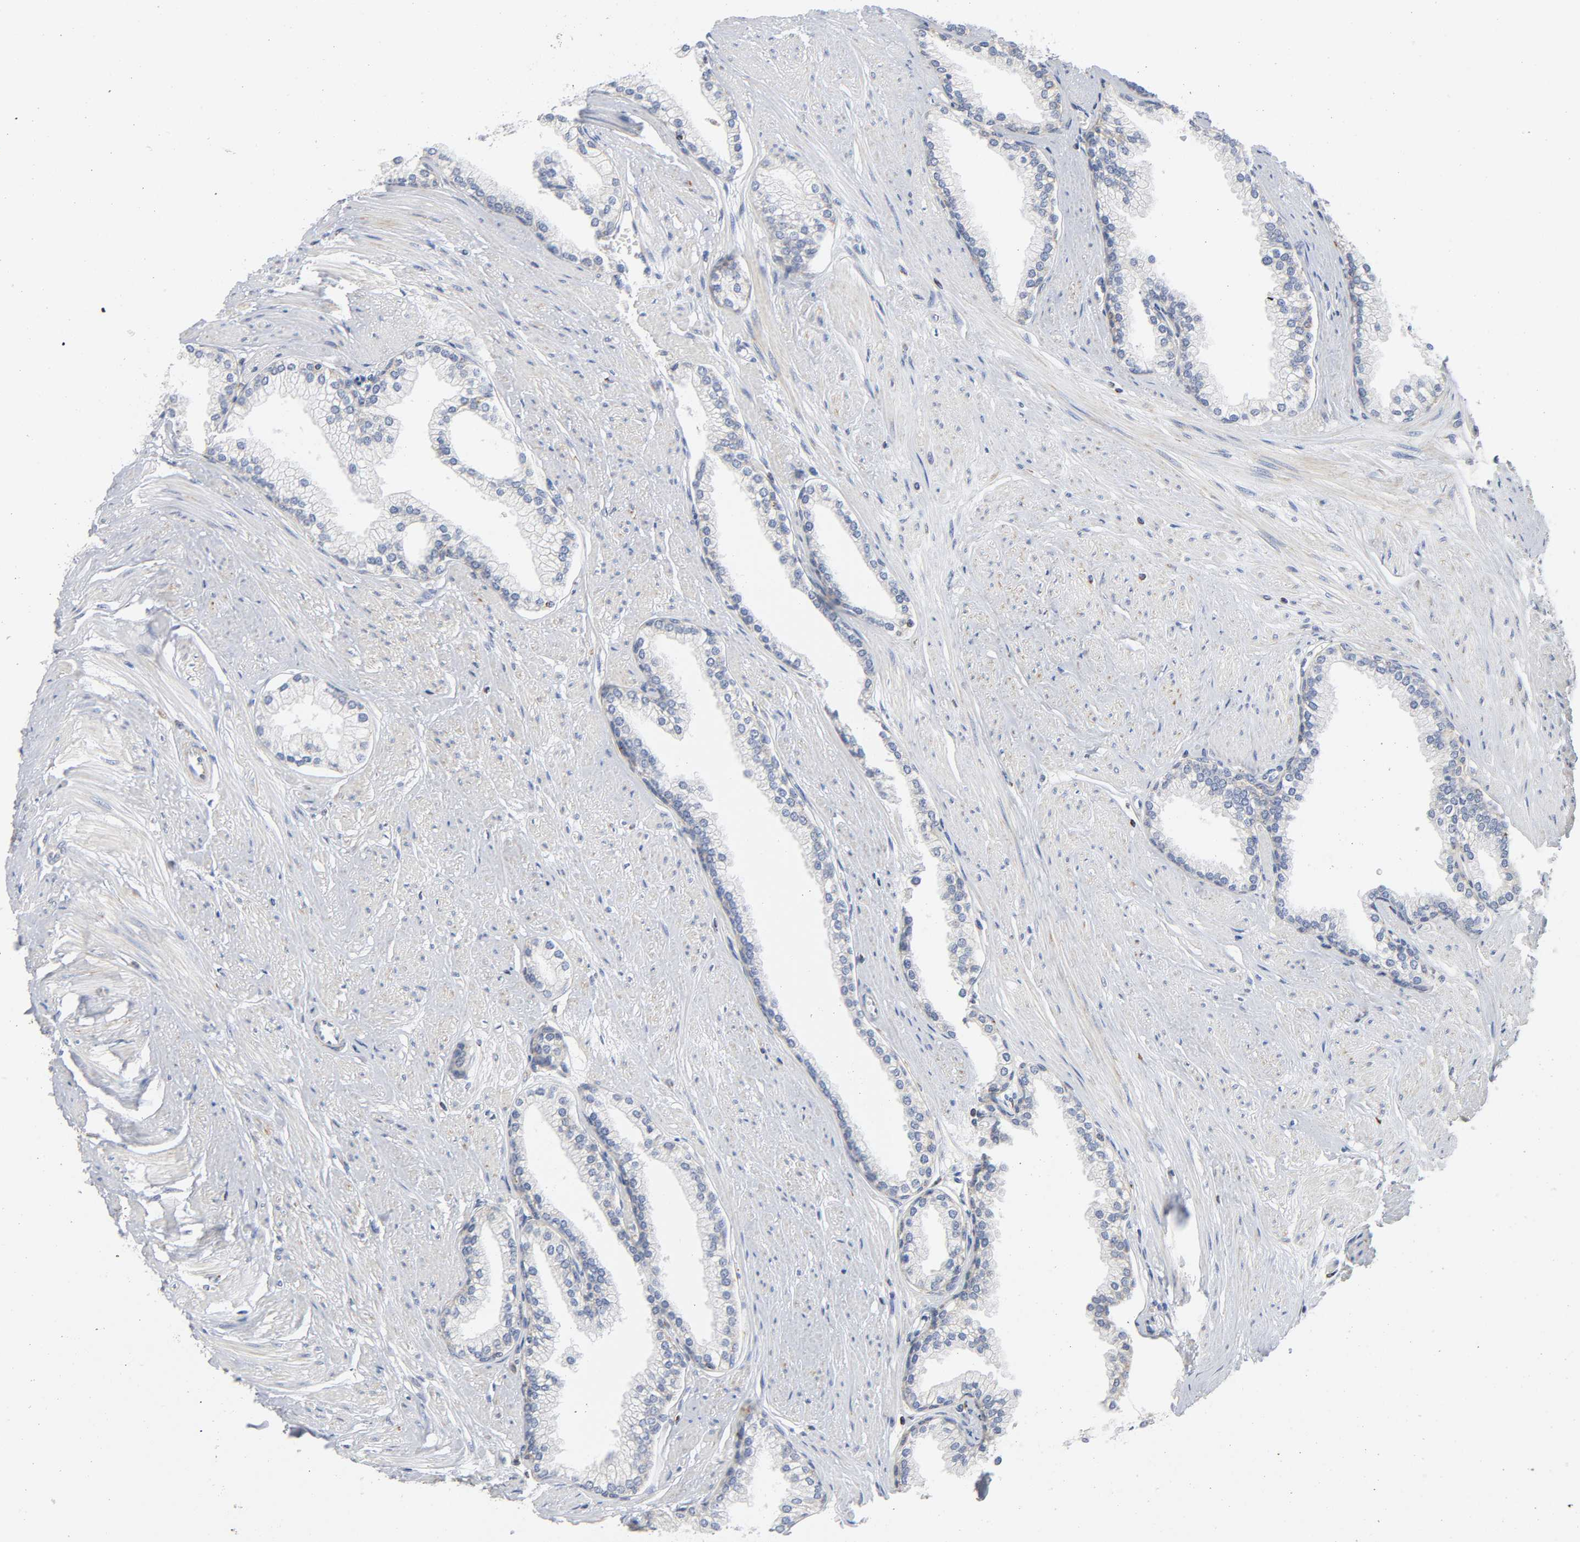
{"staining": {"intensity": "weak", "quantity": "25%-75%", "location": "cytoplasmic/membranous"}, "tissue": "prostate", "cell_type": "Glandular cells", "image_type": "normal", "snomed": [{"axis": "morphology", "description": "Normal tissue, NOS"}, {"axis": "topography", "description": "Prostate"}], "caption": "Prostate stained with immunohistochemistry (IHC) shows weak cytoplasmic/membranous positivity in approximately 25%-75% of glandular cells.", "gene": "BAK1", "patient": {"sex": "male", "age": 64}}